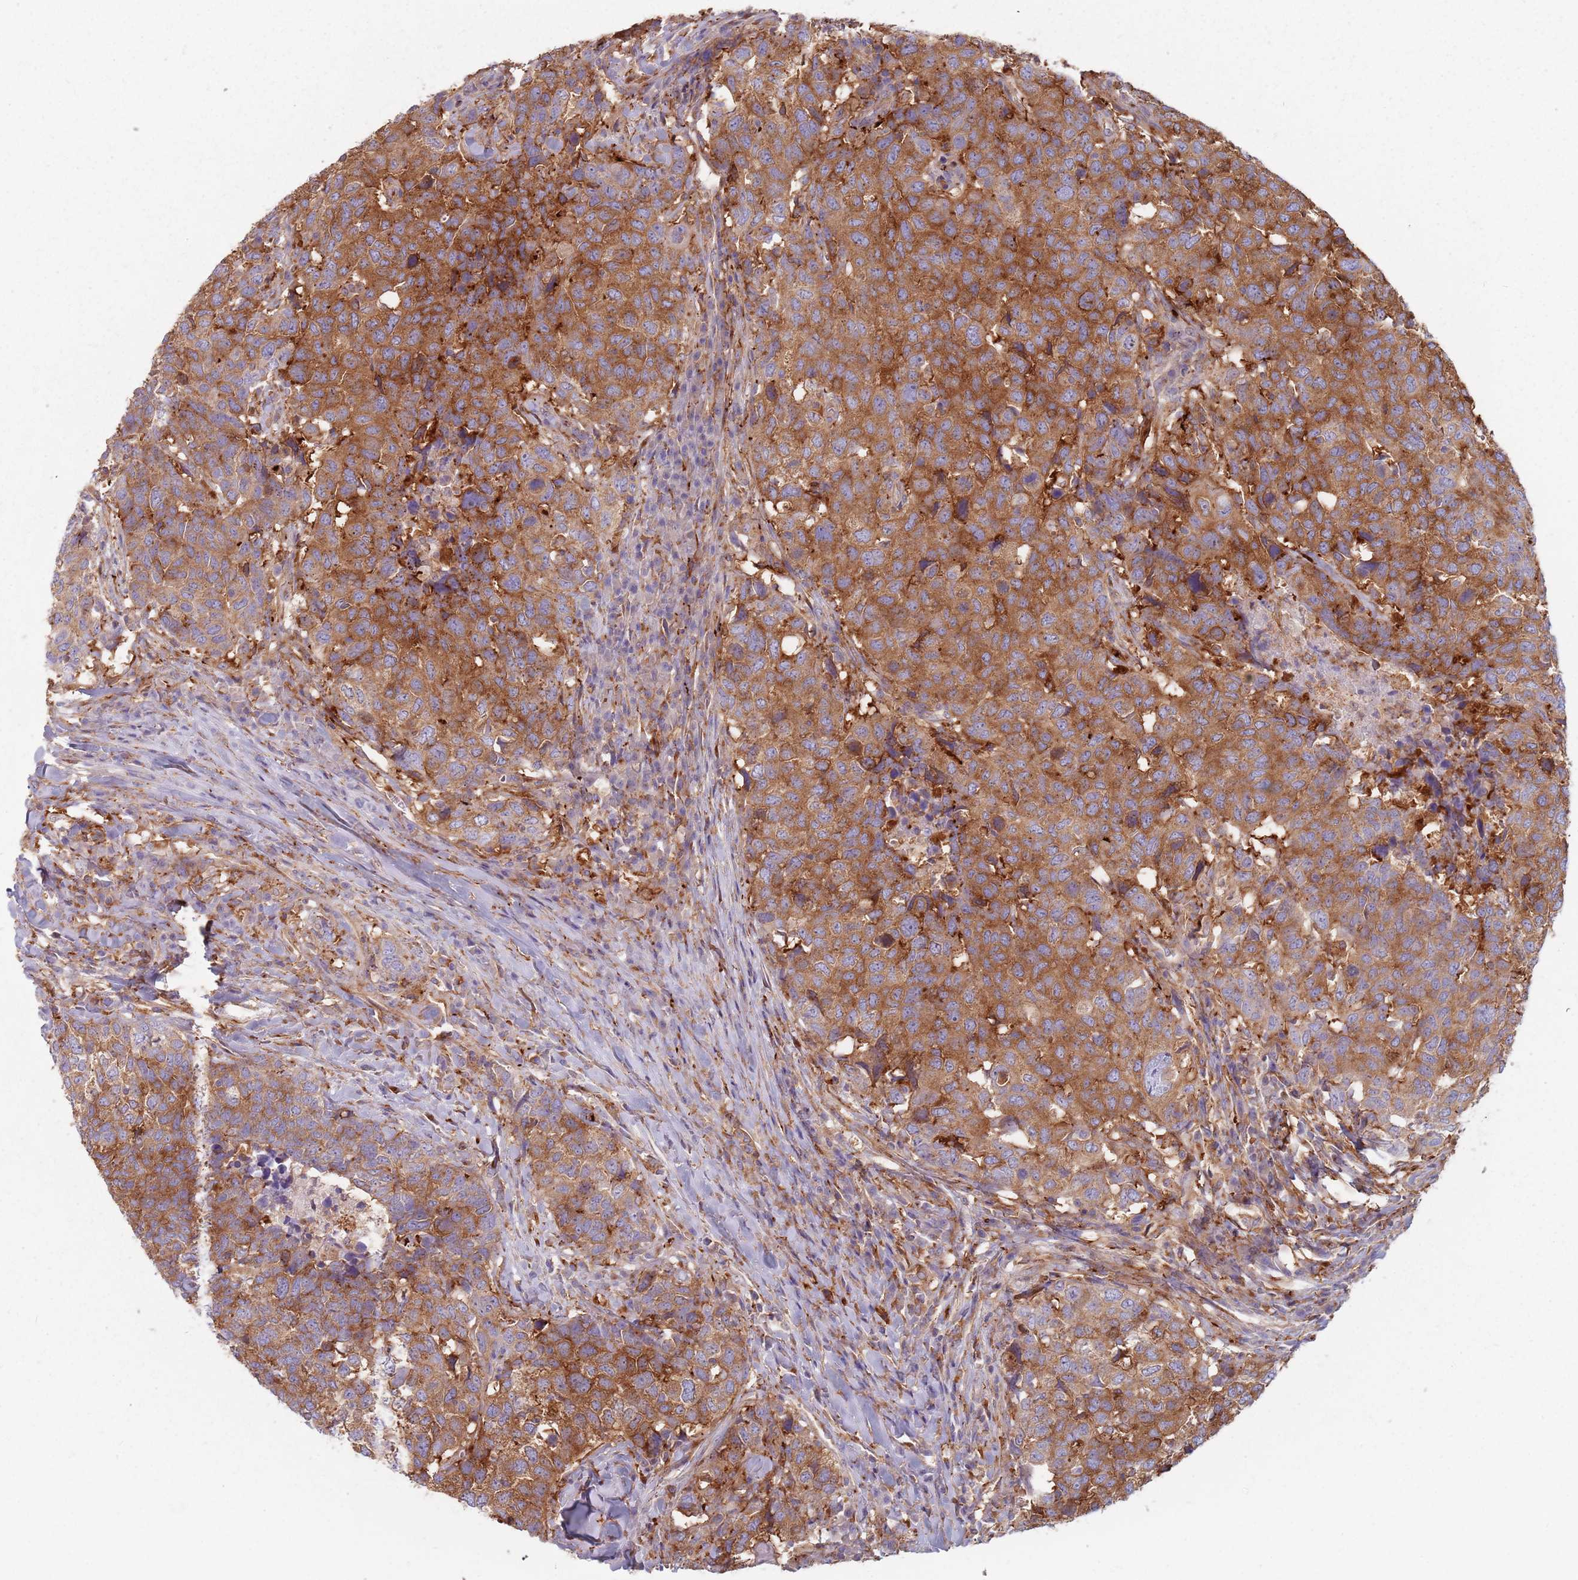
{"staining": {"intensity": "strong", "quantity": ">75%", "location": "cytoplasmic/membranous"}, "tissue": "head and neck cancer", "cell_type": "Tumor cells", "image_type": "cancer", "snomed": [{"axis": "morphology", "description": "Normal tissue, NOS"}, {"axis": "morphology", "description": "Squamous cell carcinoma, NOS"}, {"axis": "topography", "description": "Skeletal muscle"}, {"axis": "topography", "description": "Vascular tissue"}, {"axis": "topography", "description": "Peripheral nerve tissue"}, {"axis": "topography", "description": "Head-Neck"}], "caption": "Immunohistochemistry of human head and neck cancer displays high levels of strong cytoplasmic/membranous positivity in approximately >75% of tumor cells. The staining is performed using DAB (3,3'-diaminobenzidine) brown chromogen to label protein expression. The nuclei are counter-stained blue using hematoxylin.", "gene": "TPD52L2", "patient": {"sex": "male", "age": 66}}